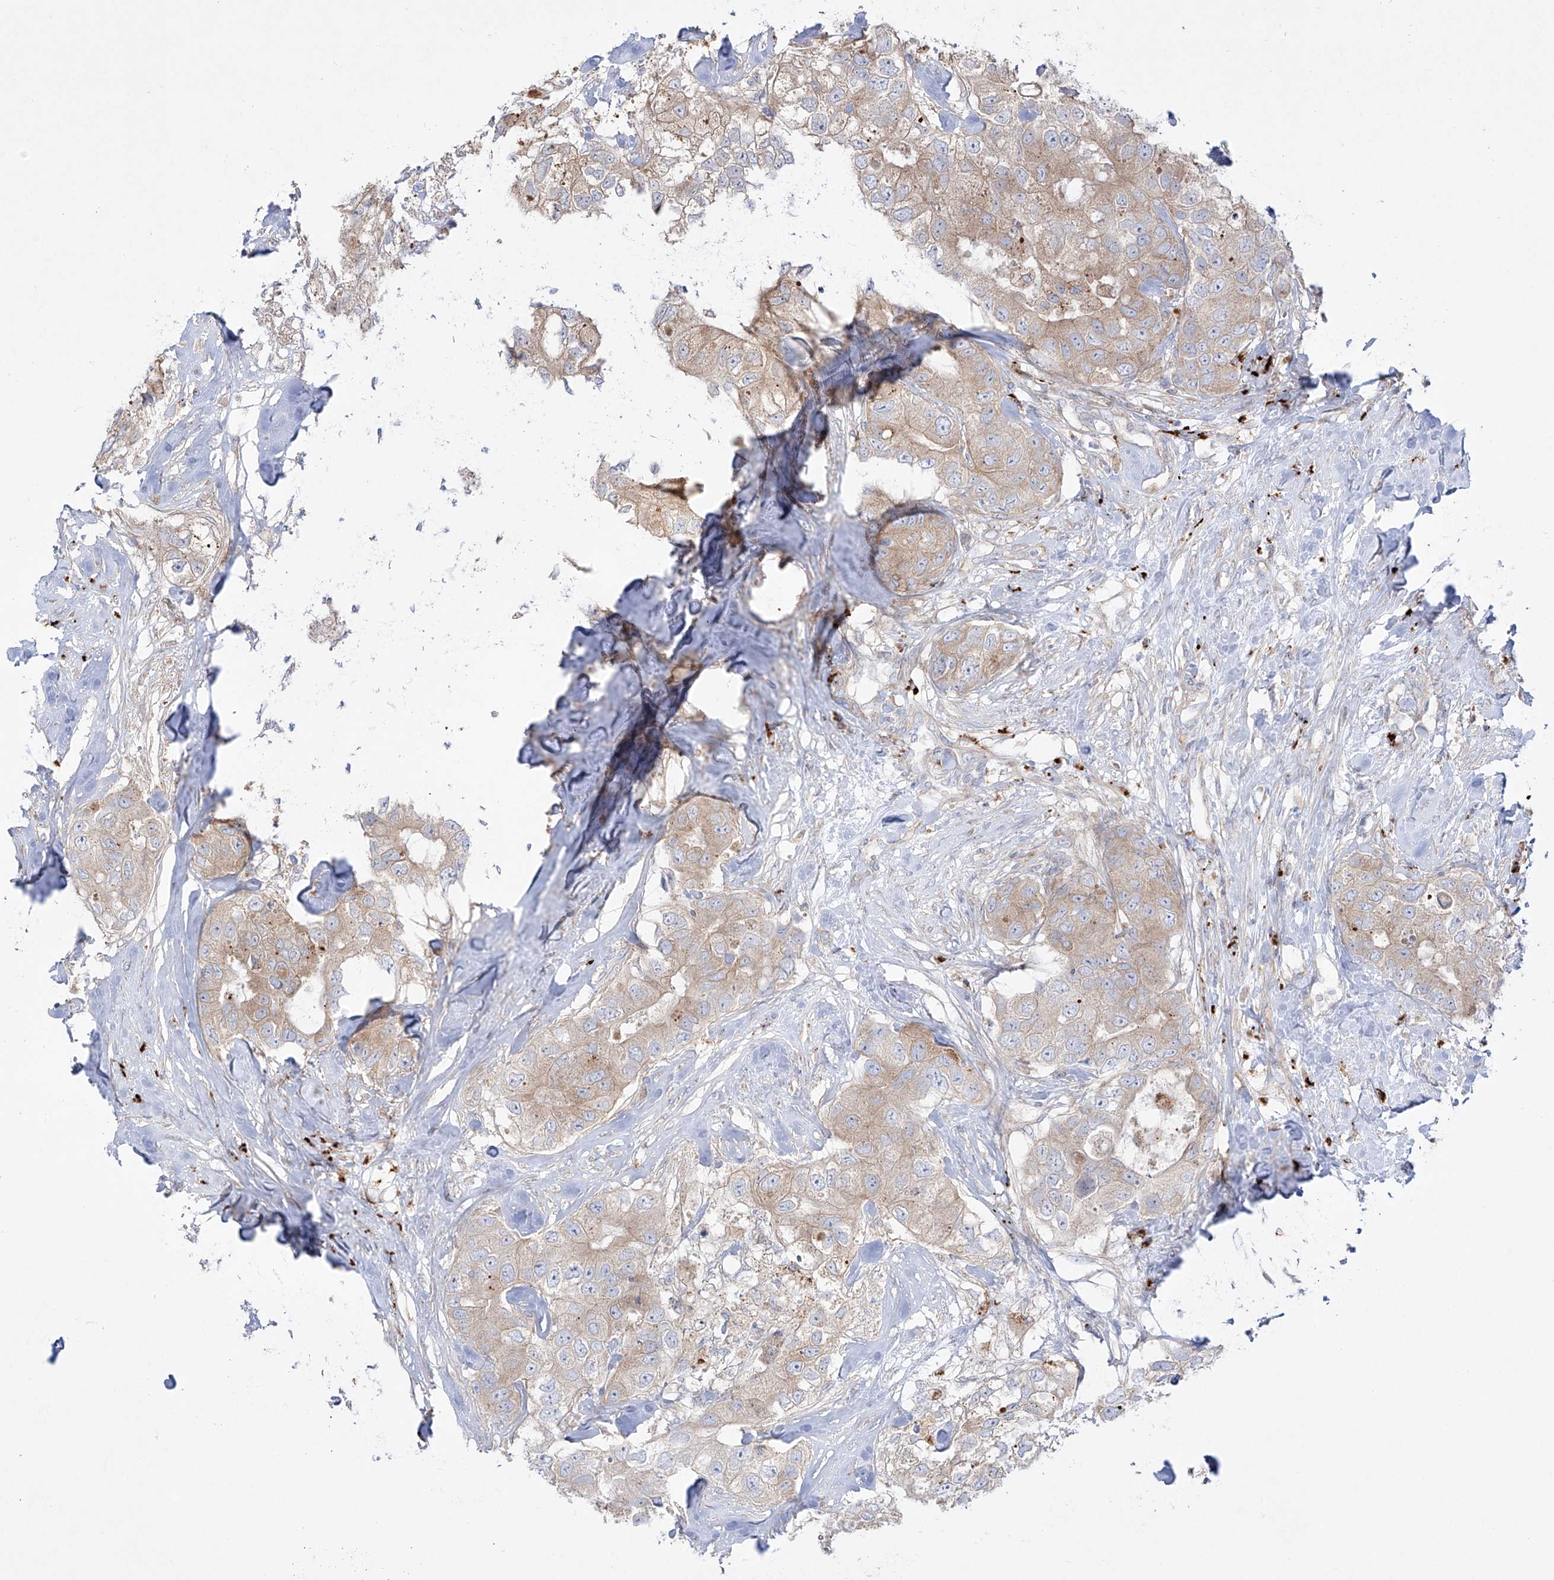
{"staining": {"intensity": "moderate", "quantity": "25%-75%", "location": "cytoplasmic/membranous"}, "tissue": "breast cancer", "cell_type": "Tumor cells", "image_type": "cancer", "snomed": [{"axis": "morphology", "description": "Duct carcinoma"}, {"axis": "topography", "description": "Breast"}], "caption": "The photomicrograph displays immunohistochemical staining of breast cancer. There is moderate cytoplasmic/membranous expression is seen in about 25%-75% of tumor cells.", "gene": "YKT6", "patient": {"sex": "female", "age": 62}}